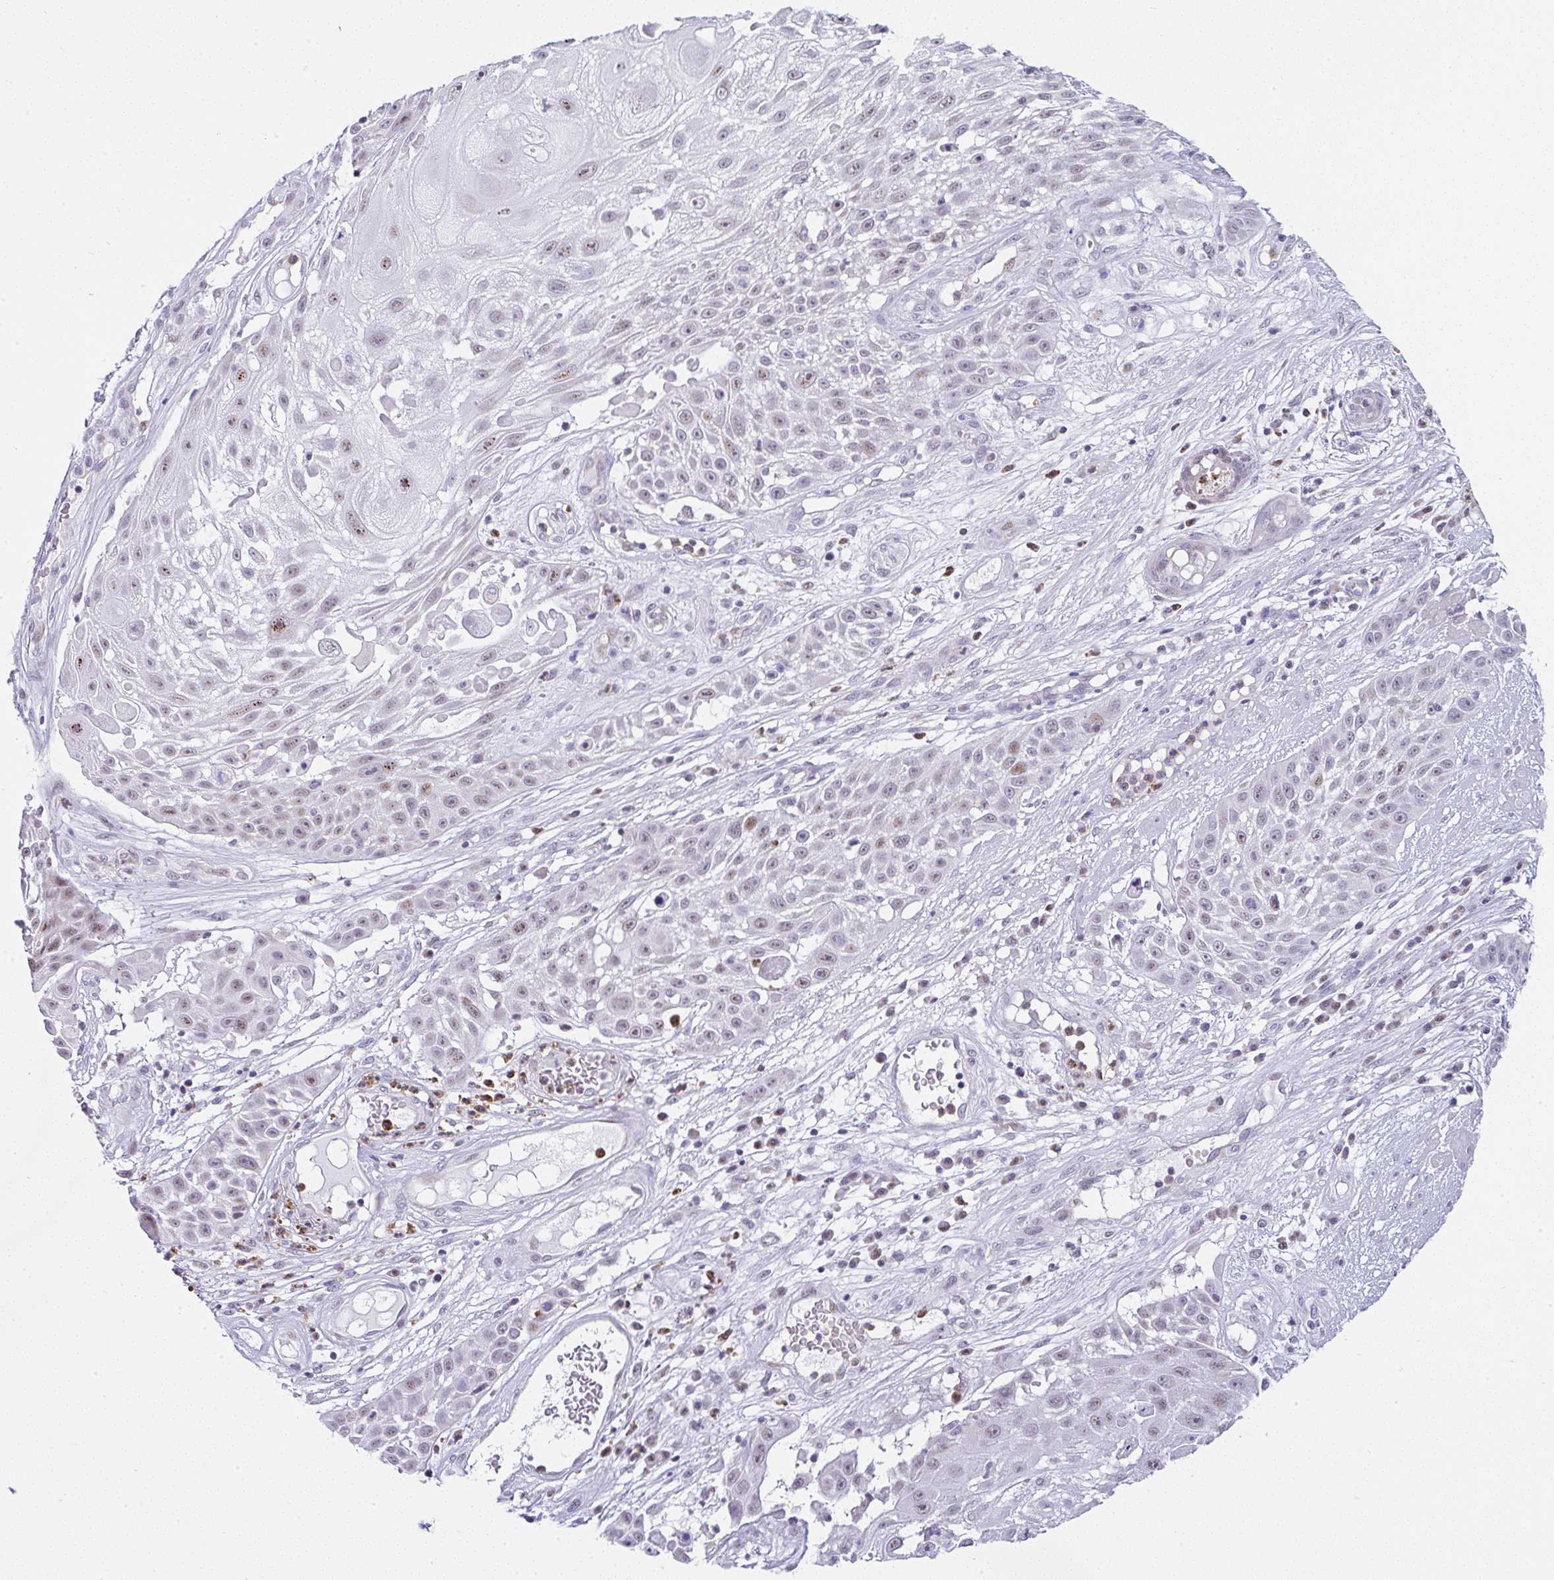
{"staining": {"intensity": "moderate", "quantity": "<25%", "location": "nuclear"}, "tissue": "skin cancer", "cell_type": "Tumor cells", "image_type": "cancer", "snomed": [{"axis": "morphology", "description": "Squamous cell carcinoma, NOS"}, {"axis": "topography", "description": "Skin"}], "caption": "A photomicrograph of human skin cancer (squamous cell carcinoma) stained for a protein displays moderate nuclear brown staining in tumor cells.", "gene": "NR1D2", "patient": {"sex": "female", "age": 86}}